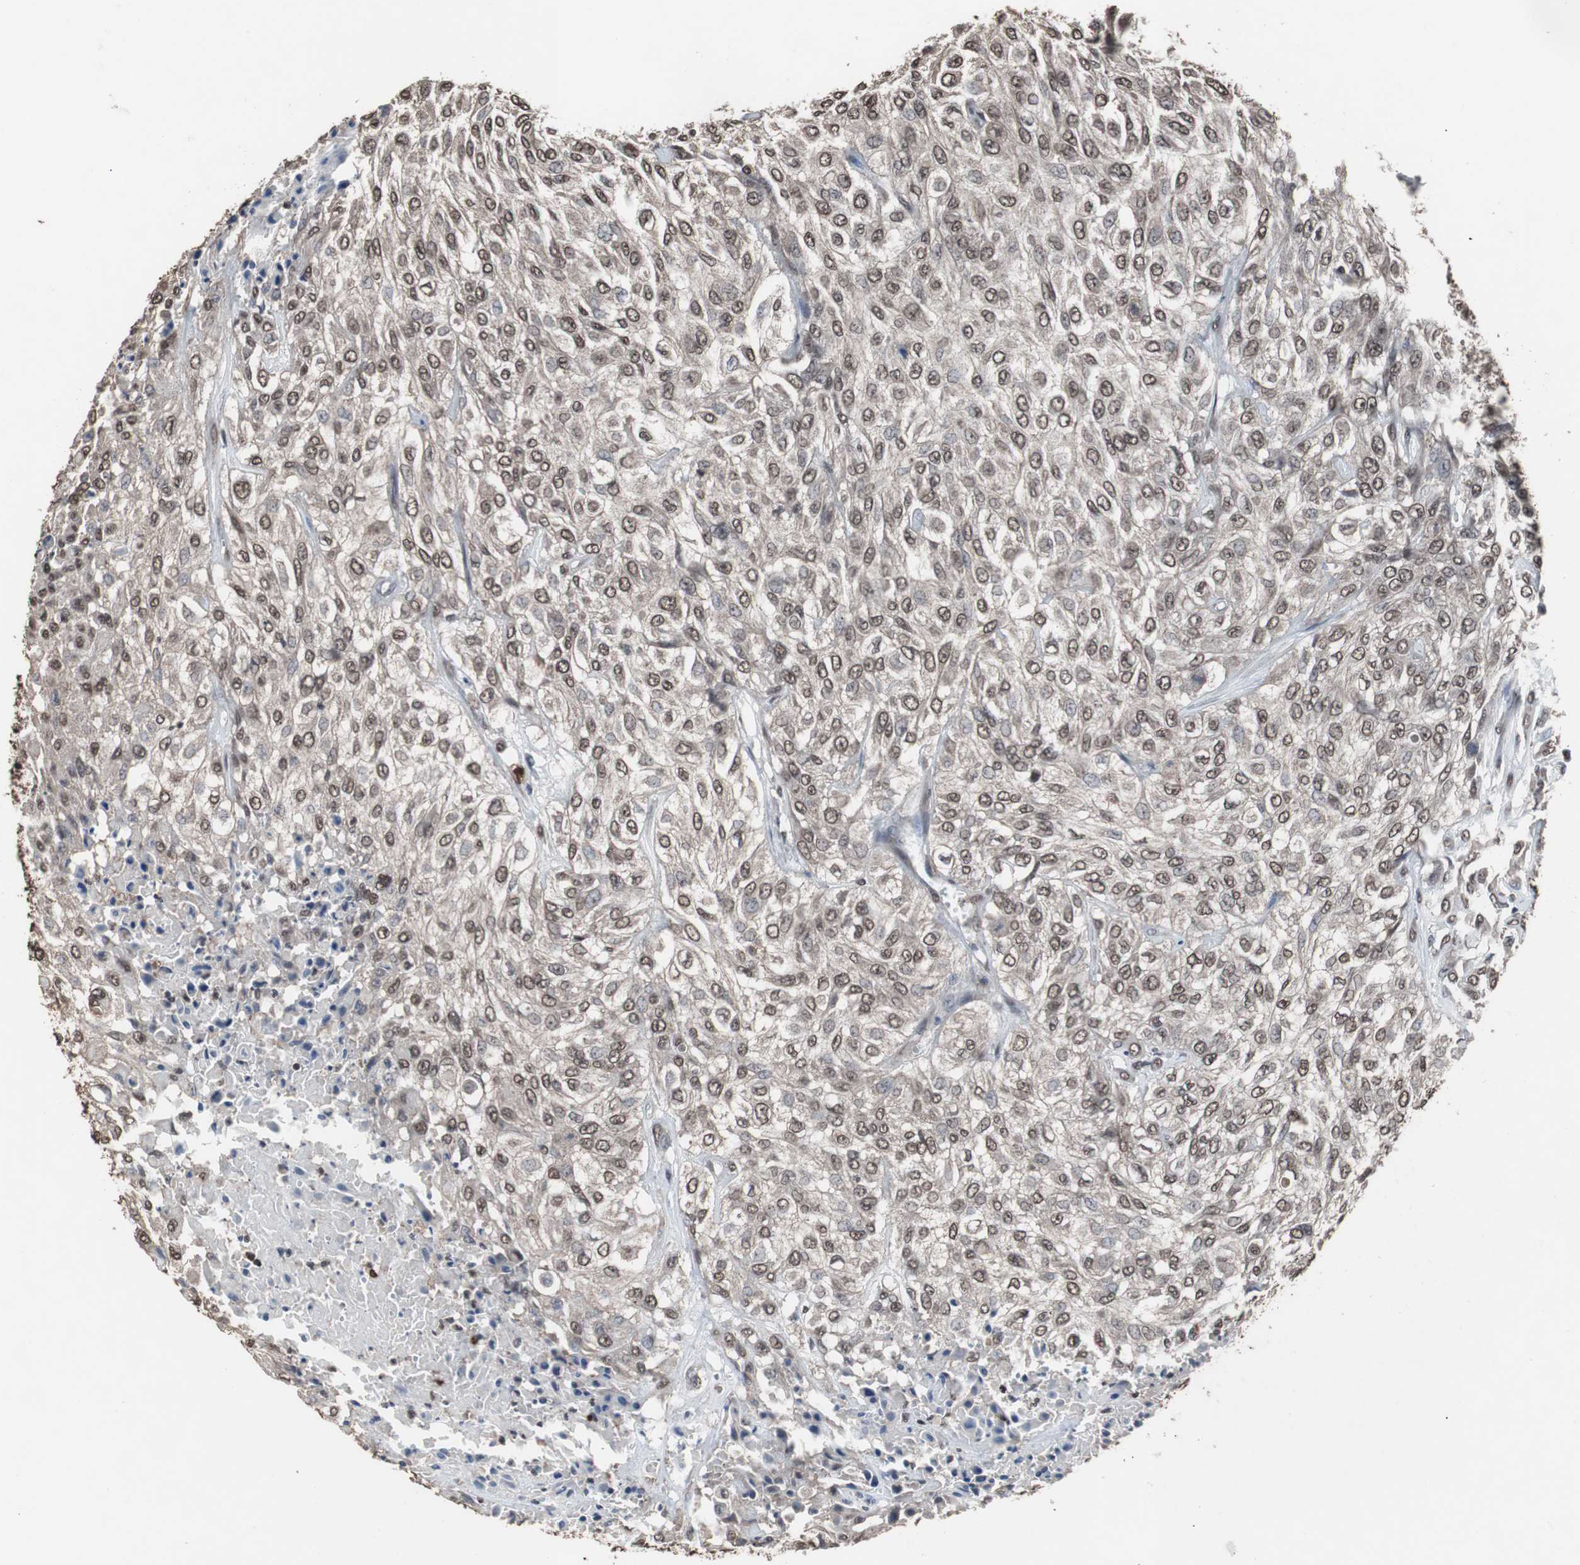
{"staining": {"intensity": "moderate", "quantity": ">75%", "location": "cytoplasmic/membranous,nuclear"}, "tissue": "urothelial cancer", "cell_type": "Tumor cells", "image_type": "cancer", "snomed": [{"axis": "morphology", "description": "Urothelial carcinoma, High grade"}, {"axis": "topography", "description": "Urinary bladder"}], "caption": "This histopathology image reveals immunohistochemistry staining of urothelial carcinoma (high-grade), with medium moderate cytoplasmic/membranous and nuclear expression in approximately >75% of tumor cells.", "gene": "MED27", "patient": {"sex": "male", "age": 57}}